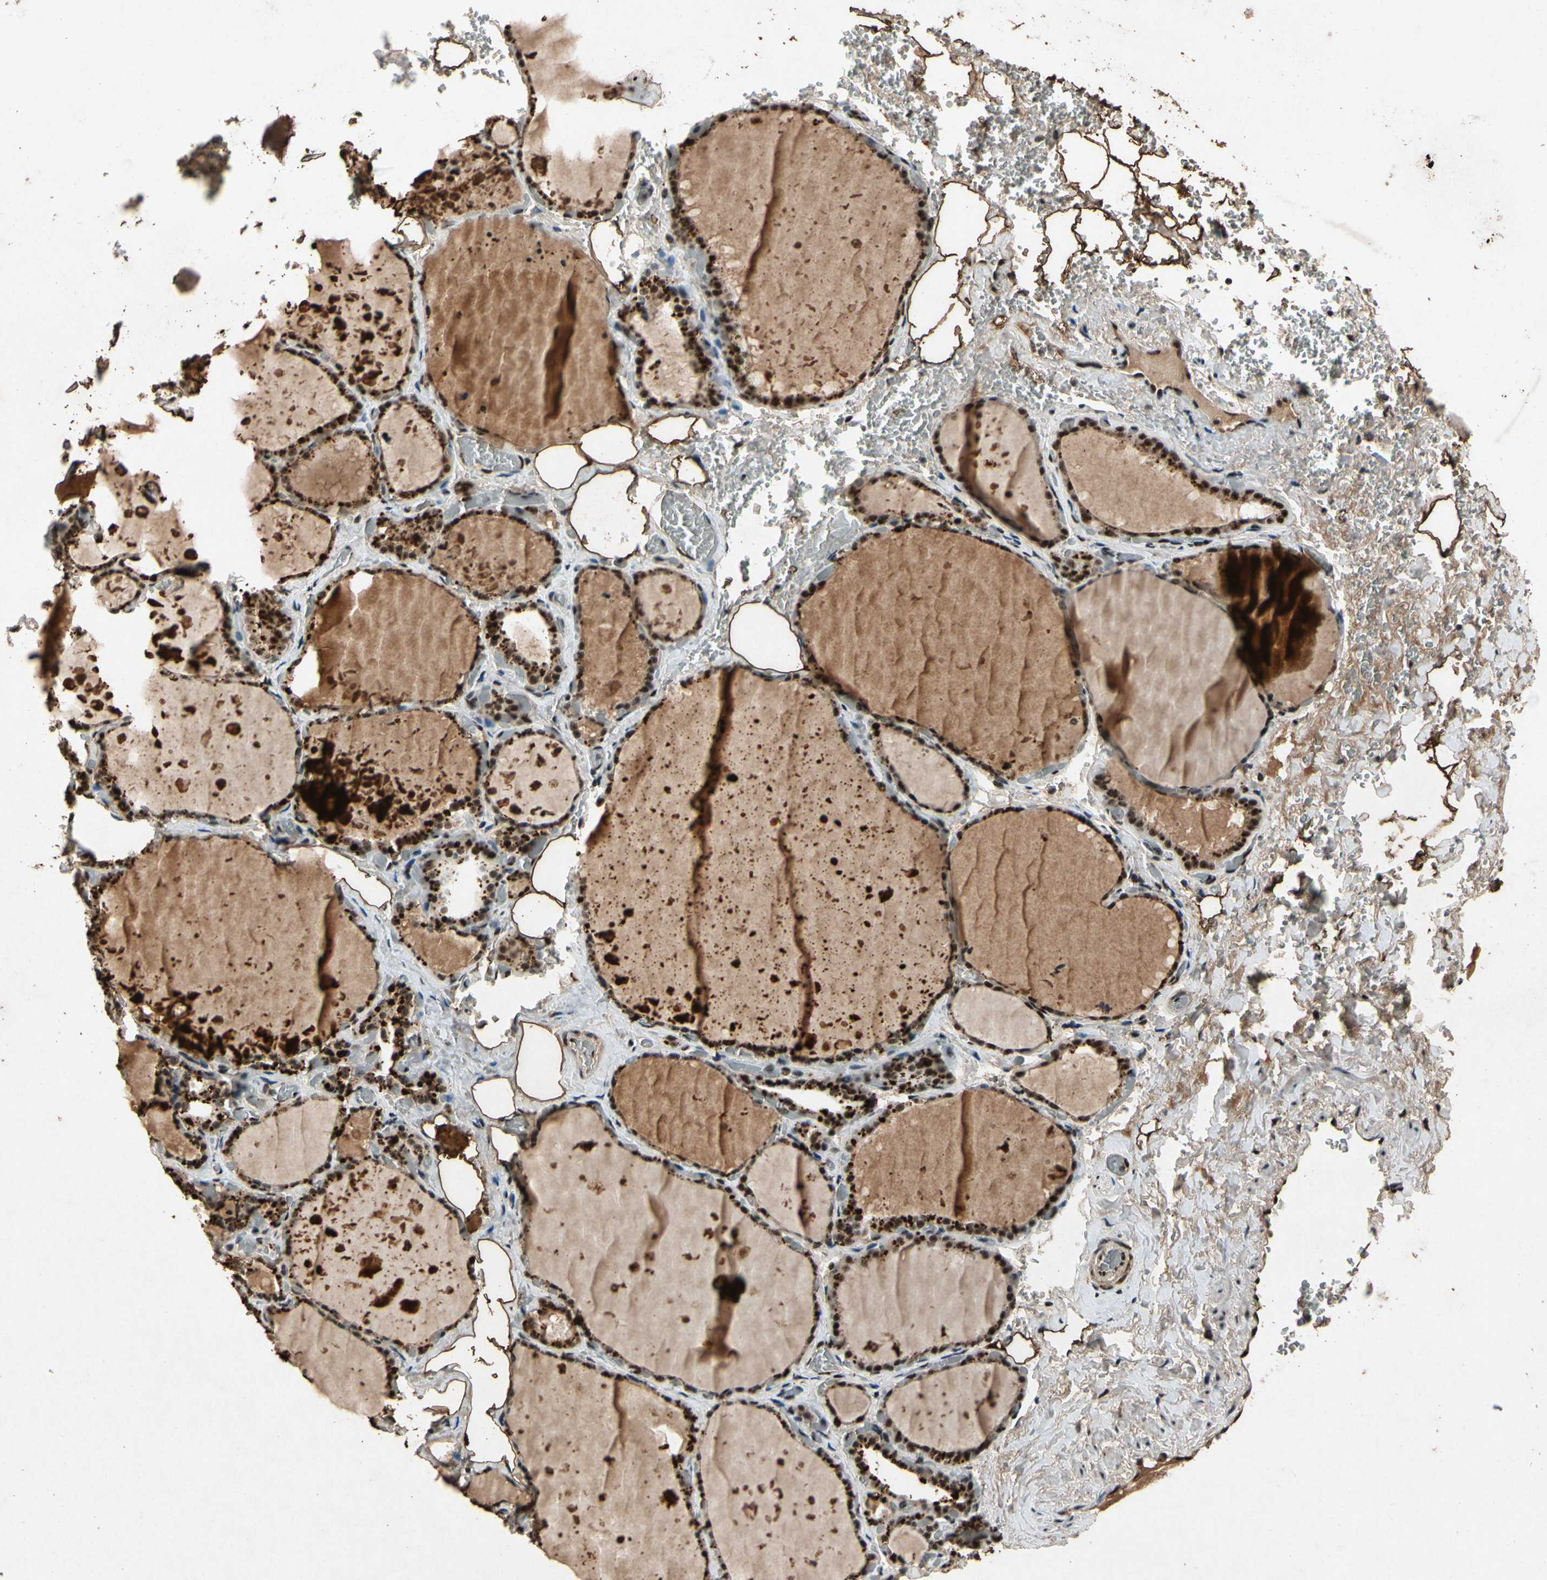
{"staining": {"intensity": "strong", "quantity": ">75%", "location": "cytoplasmic/membranous,nuclear"}, "tissue": "thyroid gland", "cell_type": "Glandular cells", "image_type": "normal", "snomed": [{"axis": "morphology", "description": "Normal tissue, NOS"}, {"axis": "topography", "description": "Thyroid gland"}], "caption": "Protein staining by immunohistochemistry demonstrates strong cytoplasmic/membranous,nuclear staining in about >75% of glandular cells in unremarkable thyroid gland.", "gene": "PML", "patient": {"sex": "male", "age": 61}}